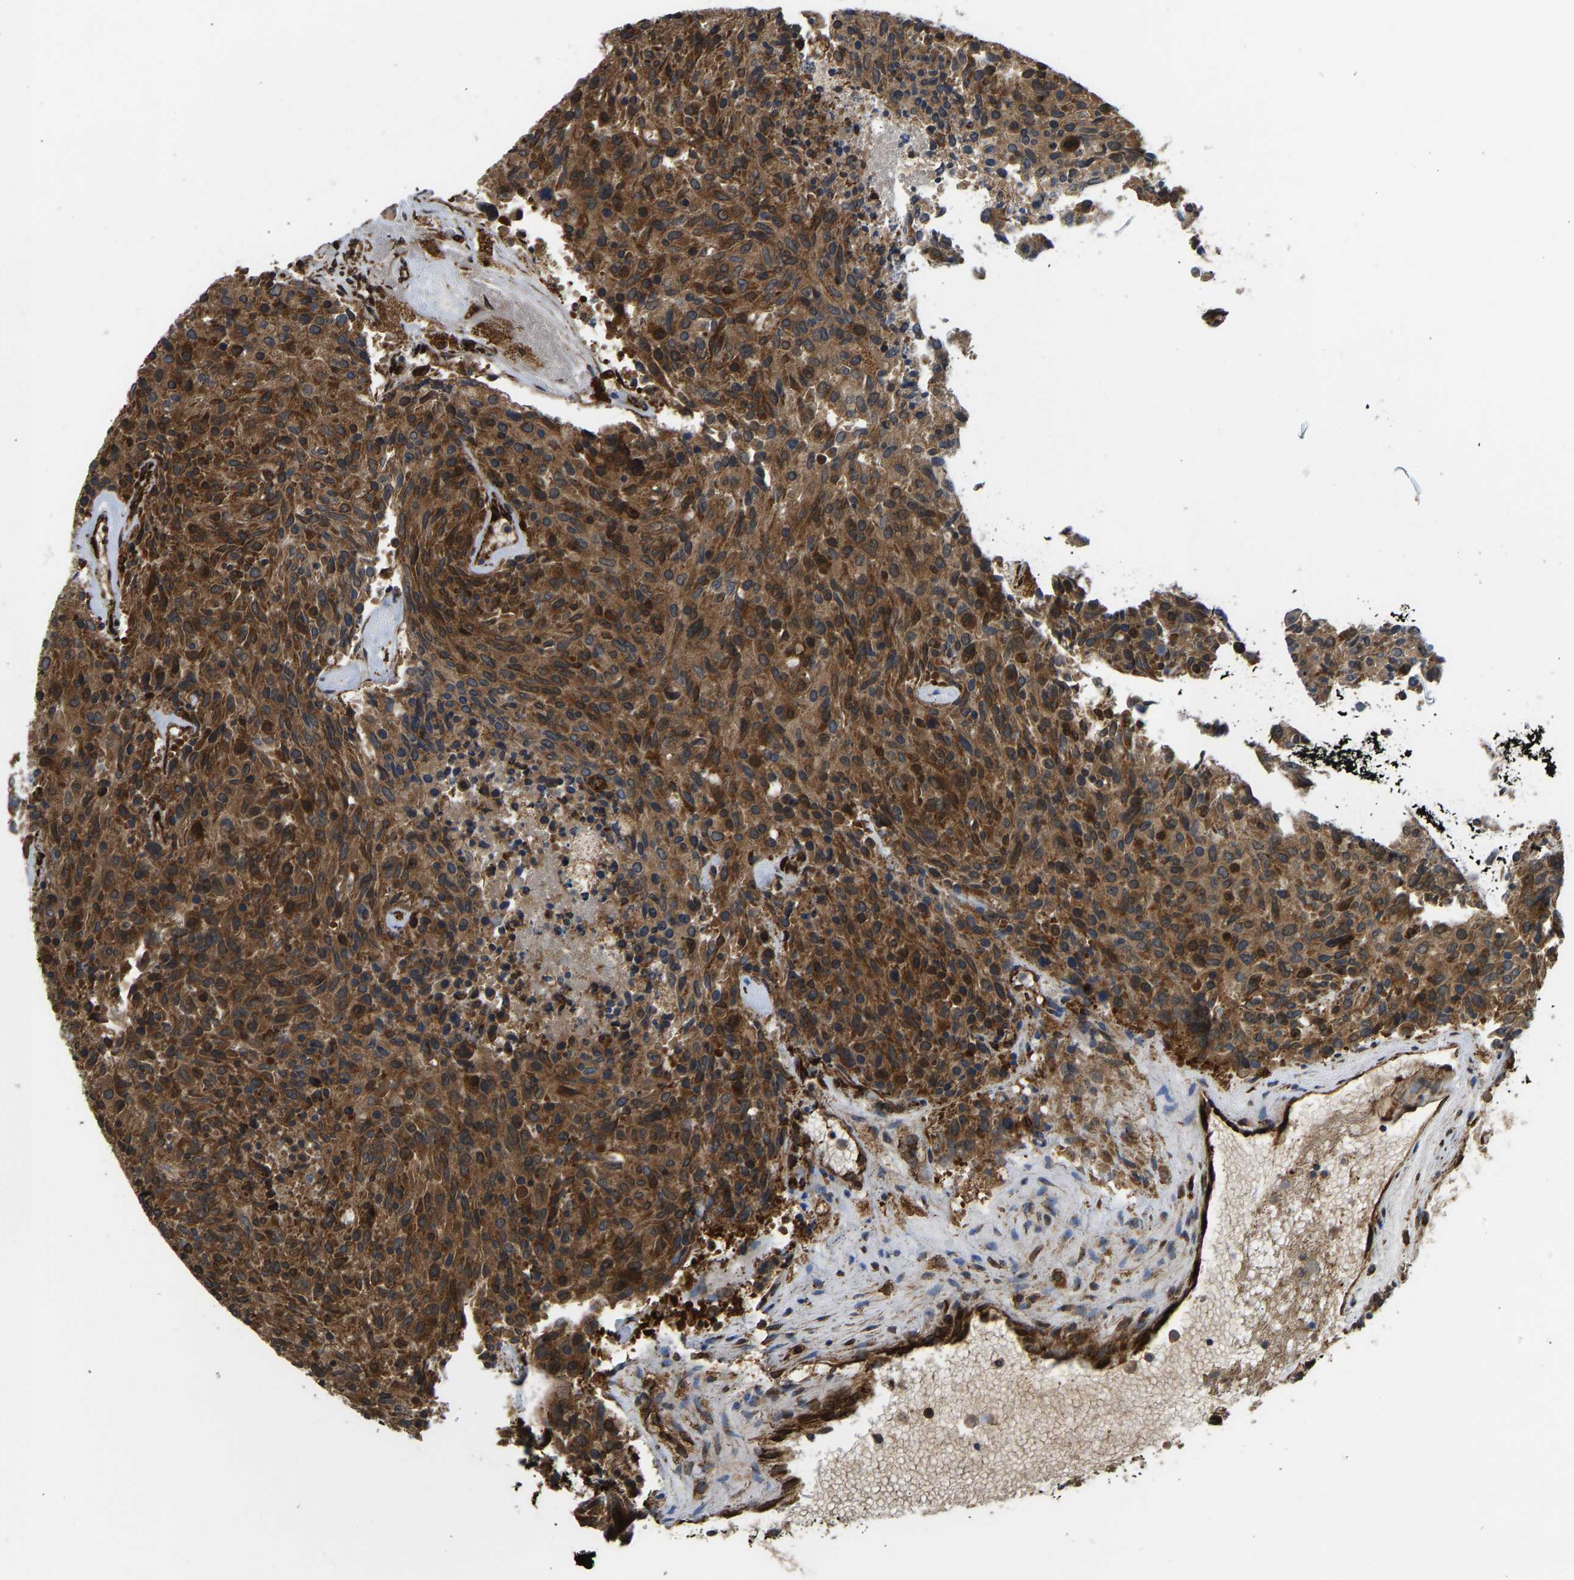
{"staining": {"intensity": "moderate", "quantity": ">75%", "location": "cytoplasmic/membranous"}, "tissue": "carcinoid", "cell_type": "Tumor cells", "image_type": "cancer", "snomed": [{"axis": "morphology", "description": "Carcinoid, malignant, NOS"}, {"axis": "topography", "description": "Pancreas"}], "caption": "Moderate cytoplasmic/membranous protein staining is seen in approximately >75% of tumor cells in carcinoid (malignant).", "gene": "BEX3", "patient": {"sex": "female", "age": 54}}